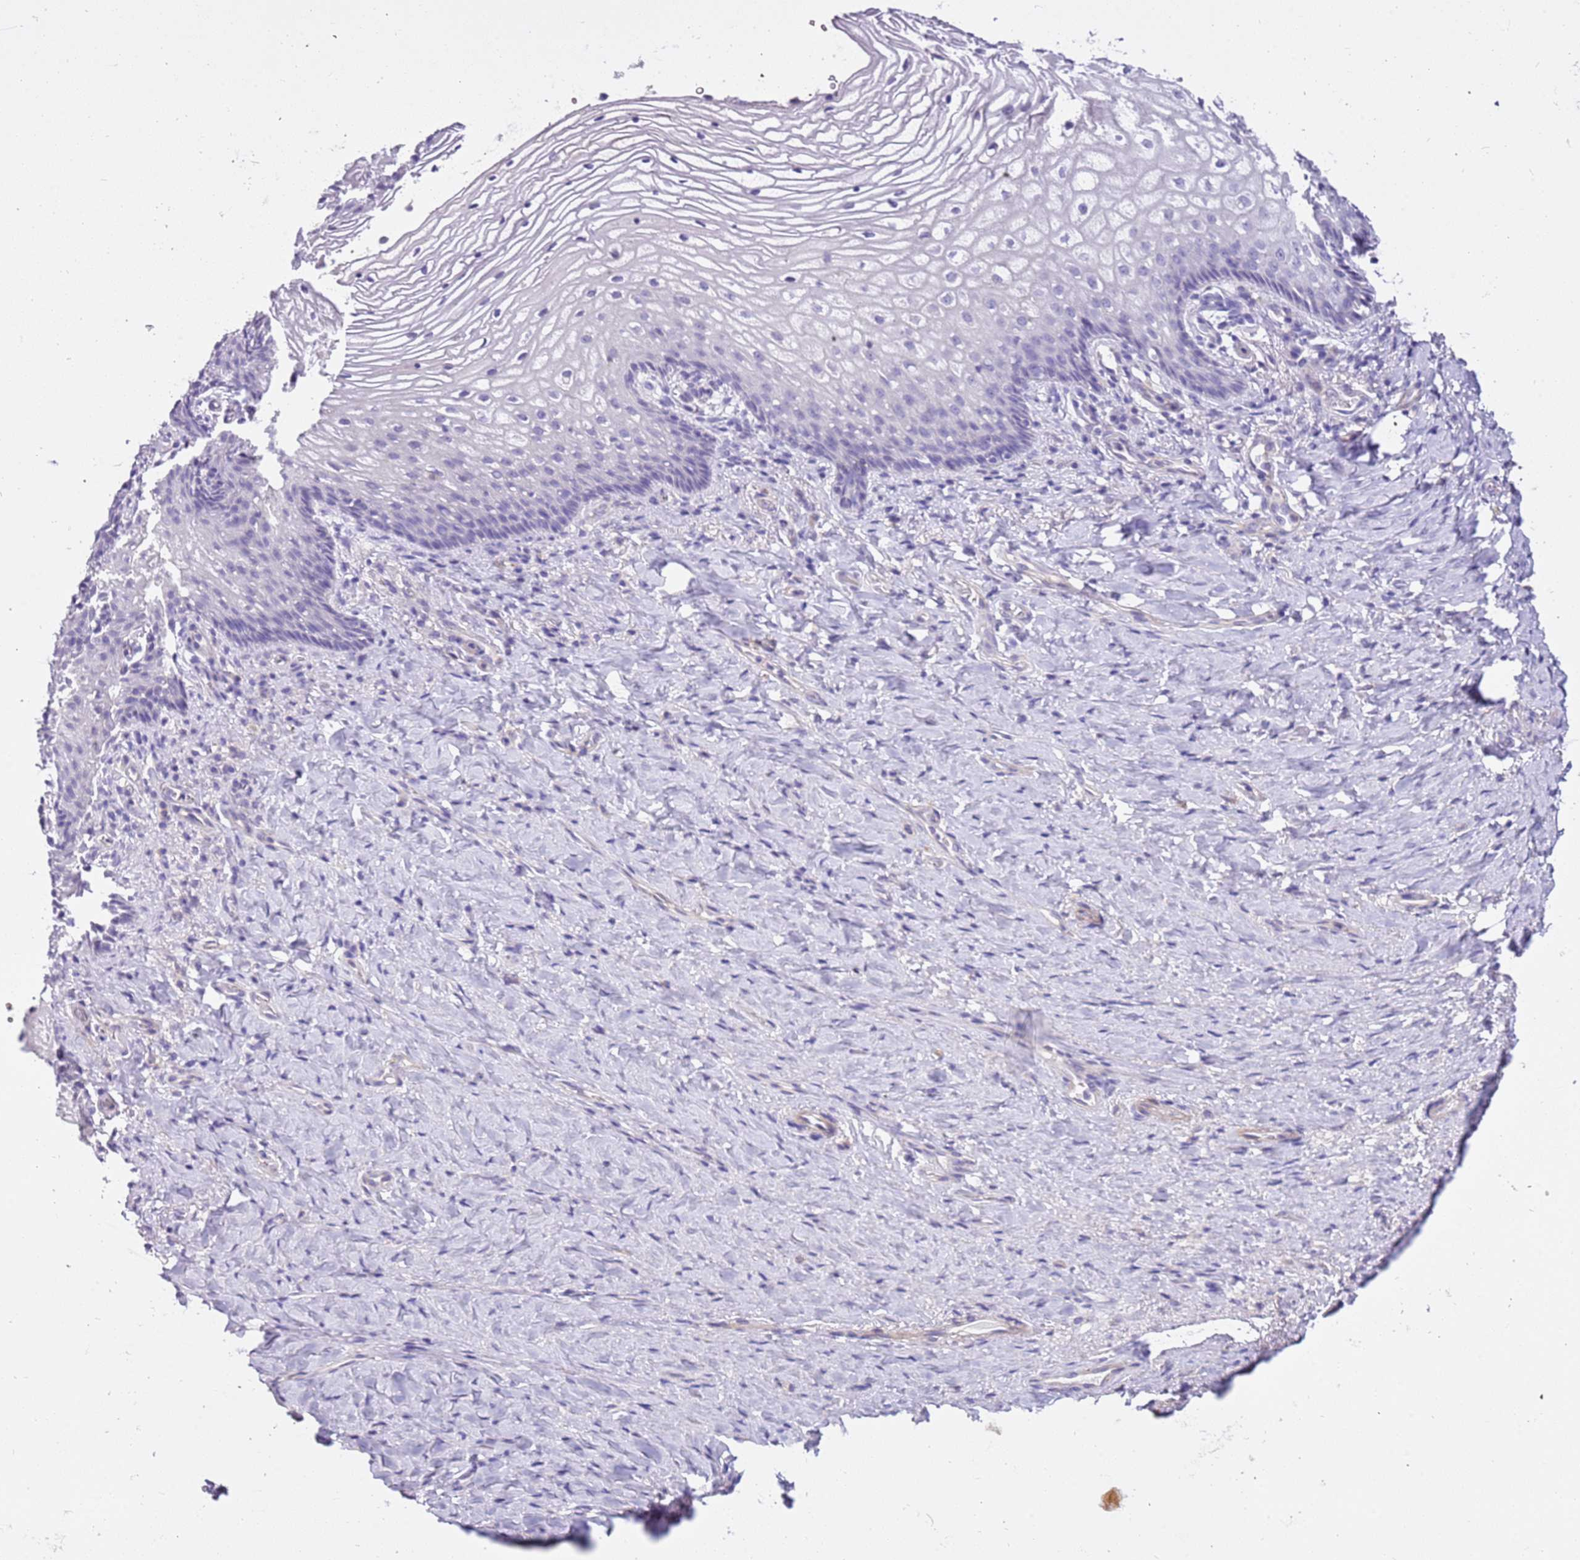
{"staining": {"intensity": "negative", "quantity": "none", "location": "none"}, "tissue": "vagina", "cell_type": "Squamous epithelial cells", "image_type": "normal", "snomed": [{"axis": "morphology", "description": "Normal tissue, NOS"}, {"axis": "topography", "description": "Vagina"}], "caption": "This is a image of immunohistochemistry (IHC) staining of benign vagina, which shows no staining in squamous epithelial cells. (DAB immunohistochemistry (IHC), high magnification).", "gene": "PCGF2", "patient": {"sex": "female", "age": 60}}